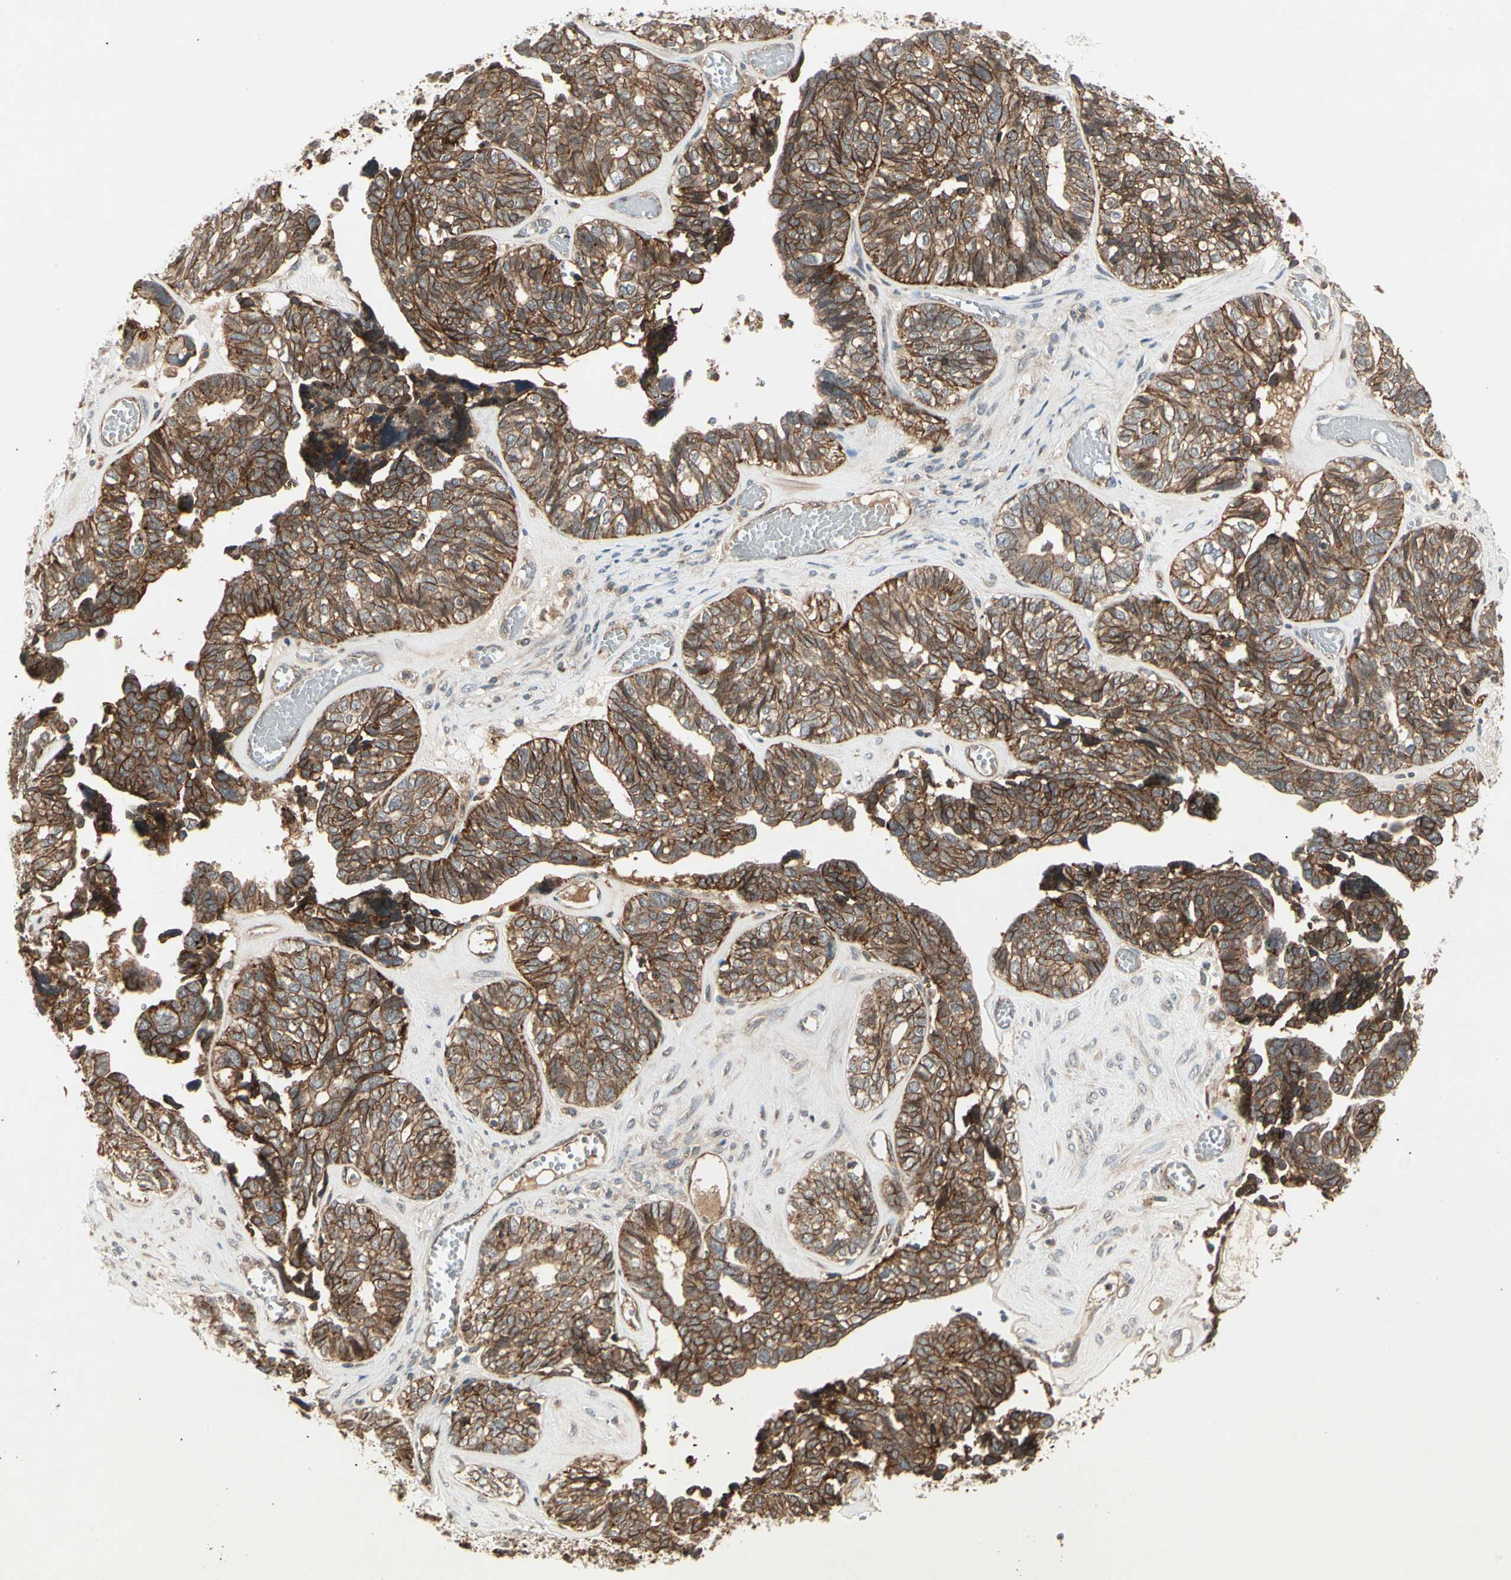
{"staining": {"intensity": "strong", "quantity": ">75%", "location": "cytoplasmic/membranous"}, "tissue": "ovarian cancer", "cell_type": "Tumor cells", "image_type": "cancer", "snomed": [{"axis": "morphology", "description": "Cystadenocarcinoma, serous, NOS"}, {"axis": "topography", "description": "Ovary"}], "caption": "Ovarian cancer stained with a protein marker displays strong staining in tumor cells.", "gene": "FLOT1", "patient": {"sex": "female", "age": 79}}